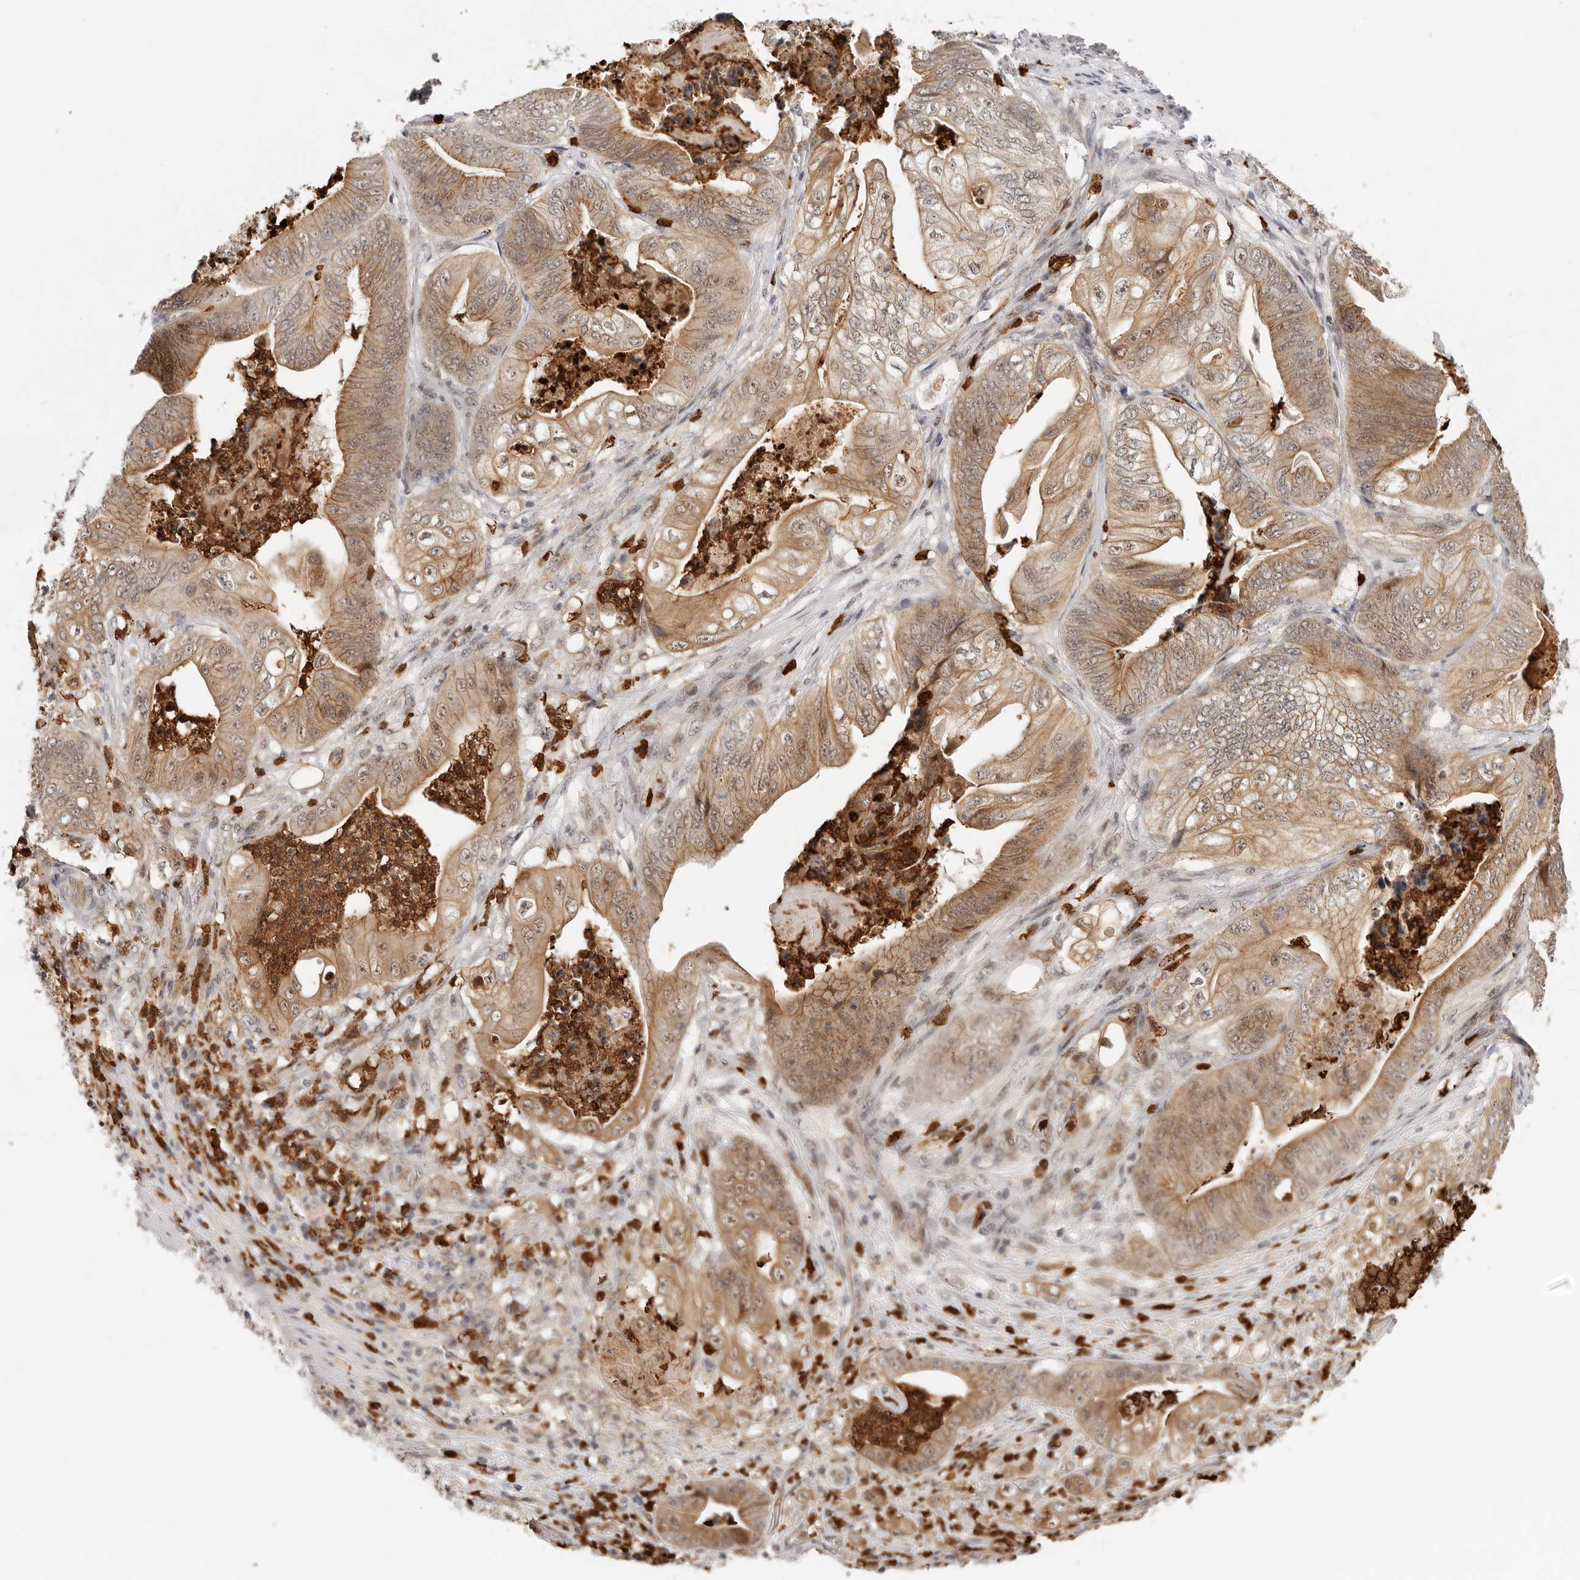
{"staining": {"intensity": "moderate", "quantity": ">75%", "location": "cytoplasmic/membranous,nuclear"}, "tissue": "stomach cancer", "cell_type": "Tumor cells", "image_type": "cancer", "snomed": [{"axis": "morphology", "description": "Adenocarcinoma, NOS"}, {"axis": "topography", "description": "Stomach"}], "caption": "This is a photomicrograph of immunohistochemistry staining of adenocarcinoma (stomach), which shows moderate staining in the cytoplasmic/membranous and nuclear of tumor cells.", "gene": "AFDN", "patient": {"sex": "female", "age": 73}}